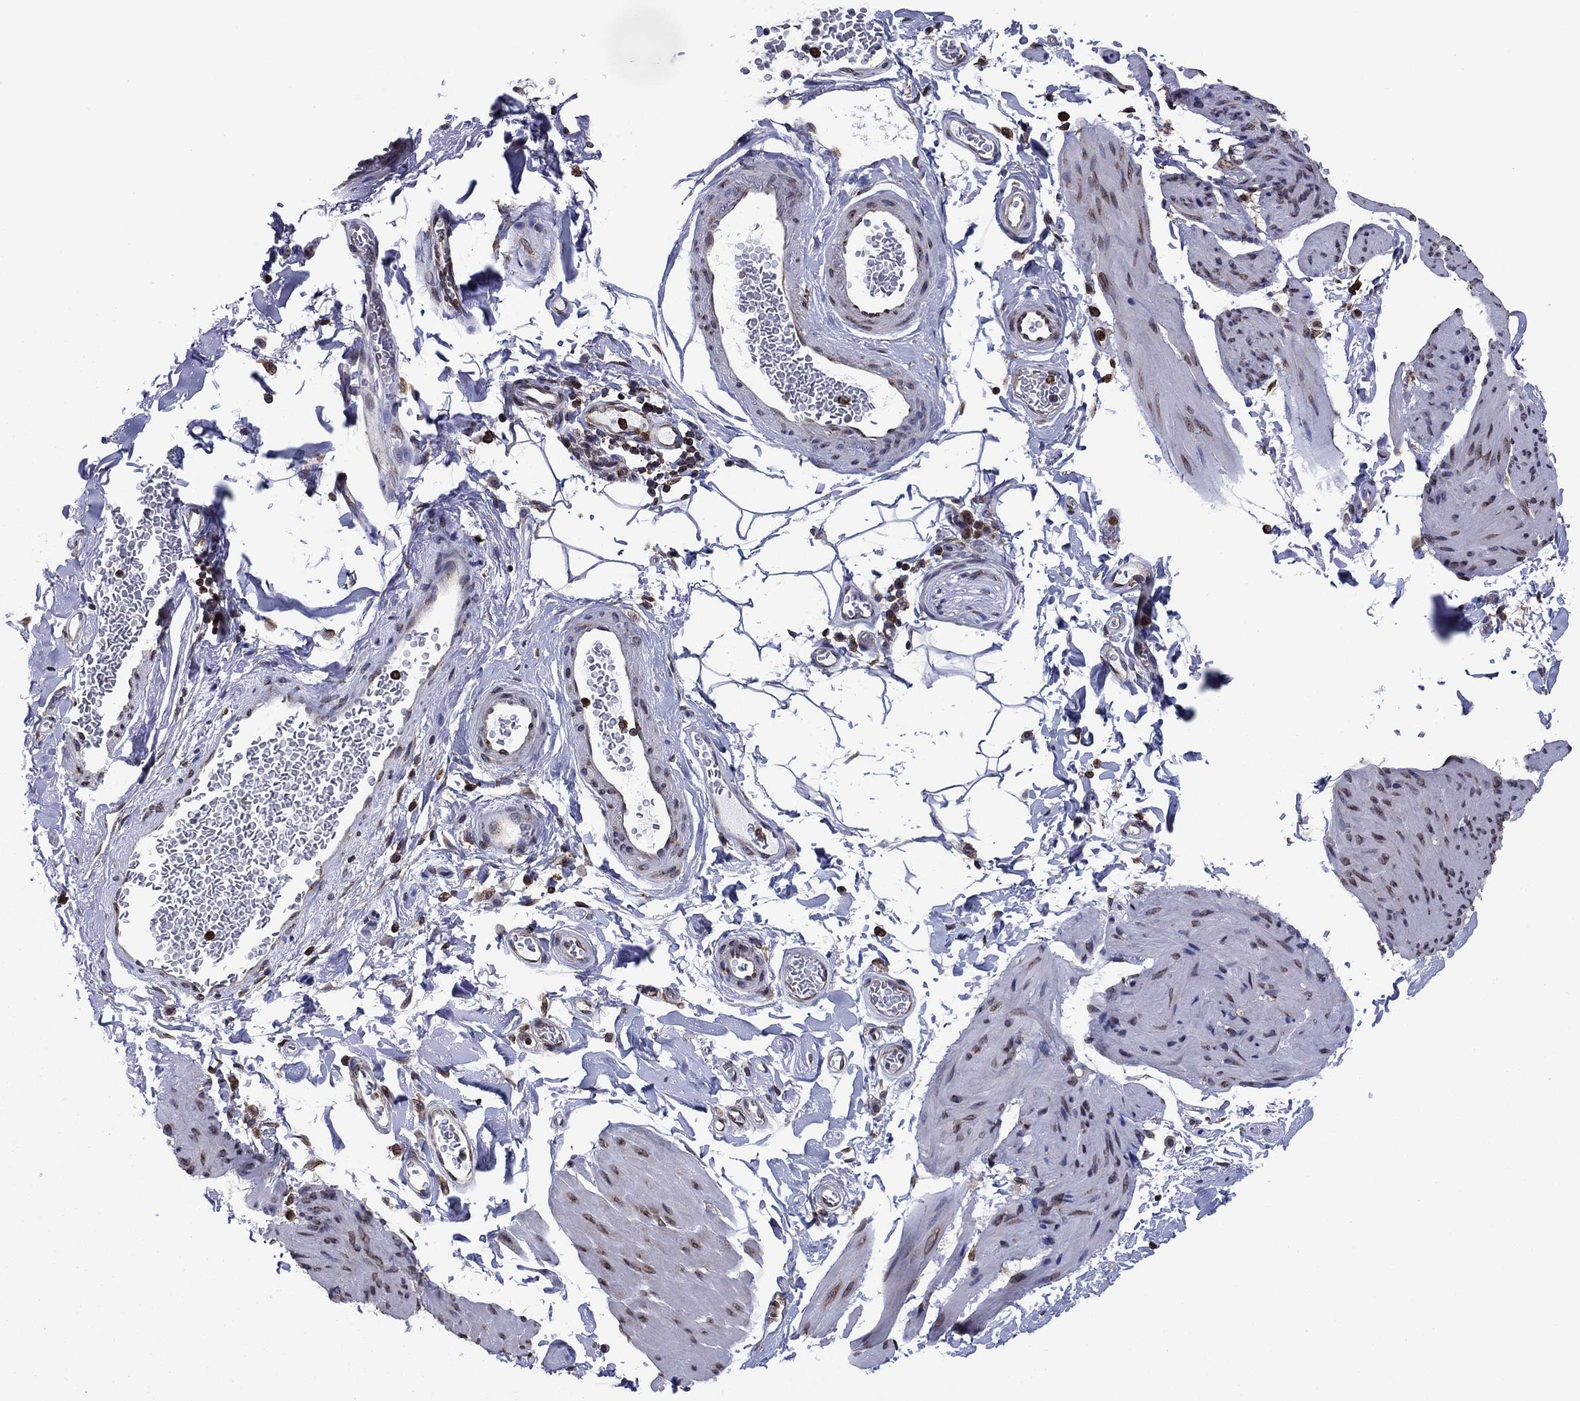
{"staining": {"intensity": "moderate", "quantity": "25%-75%", "location": "cytoplasmic/membranous"}, "tissue": "smooth muscle", "cell_type": "Smooth muscle cells", "image_type": "normal", "snomed": [{"axis": "morphology", "description": "Normal tissue, NOS"}, {"axis": "topography", "description": "Adipose tissue"}, {"axis": "topography", "description": "Smooth muscle"}, {"axis": "topography", "description": "Peripheral nerve tissue"}], "caption": "This histopathology image reveals benign smooth muscle stained with IHC to label a protein in brown. The cytoplasmic/membranous of smooth muscle cells show moderate positivity for the protein. Nuclei are counter-stained blue.", "gene": "YBX1", "patient": {"sex": "male", "age": 83}}